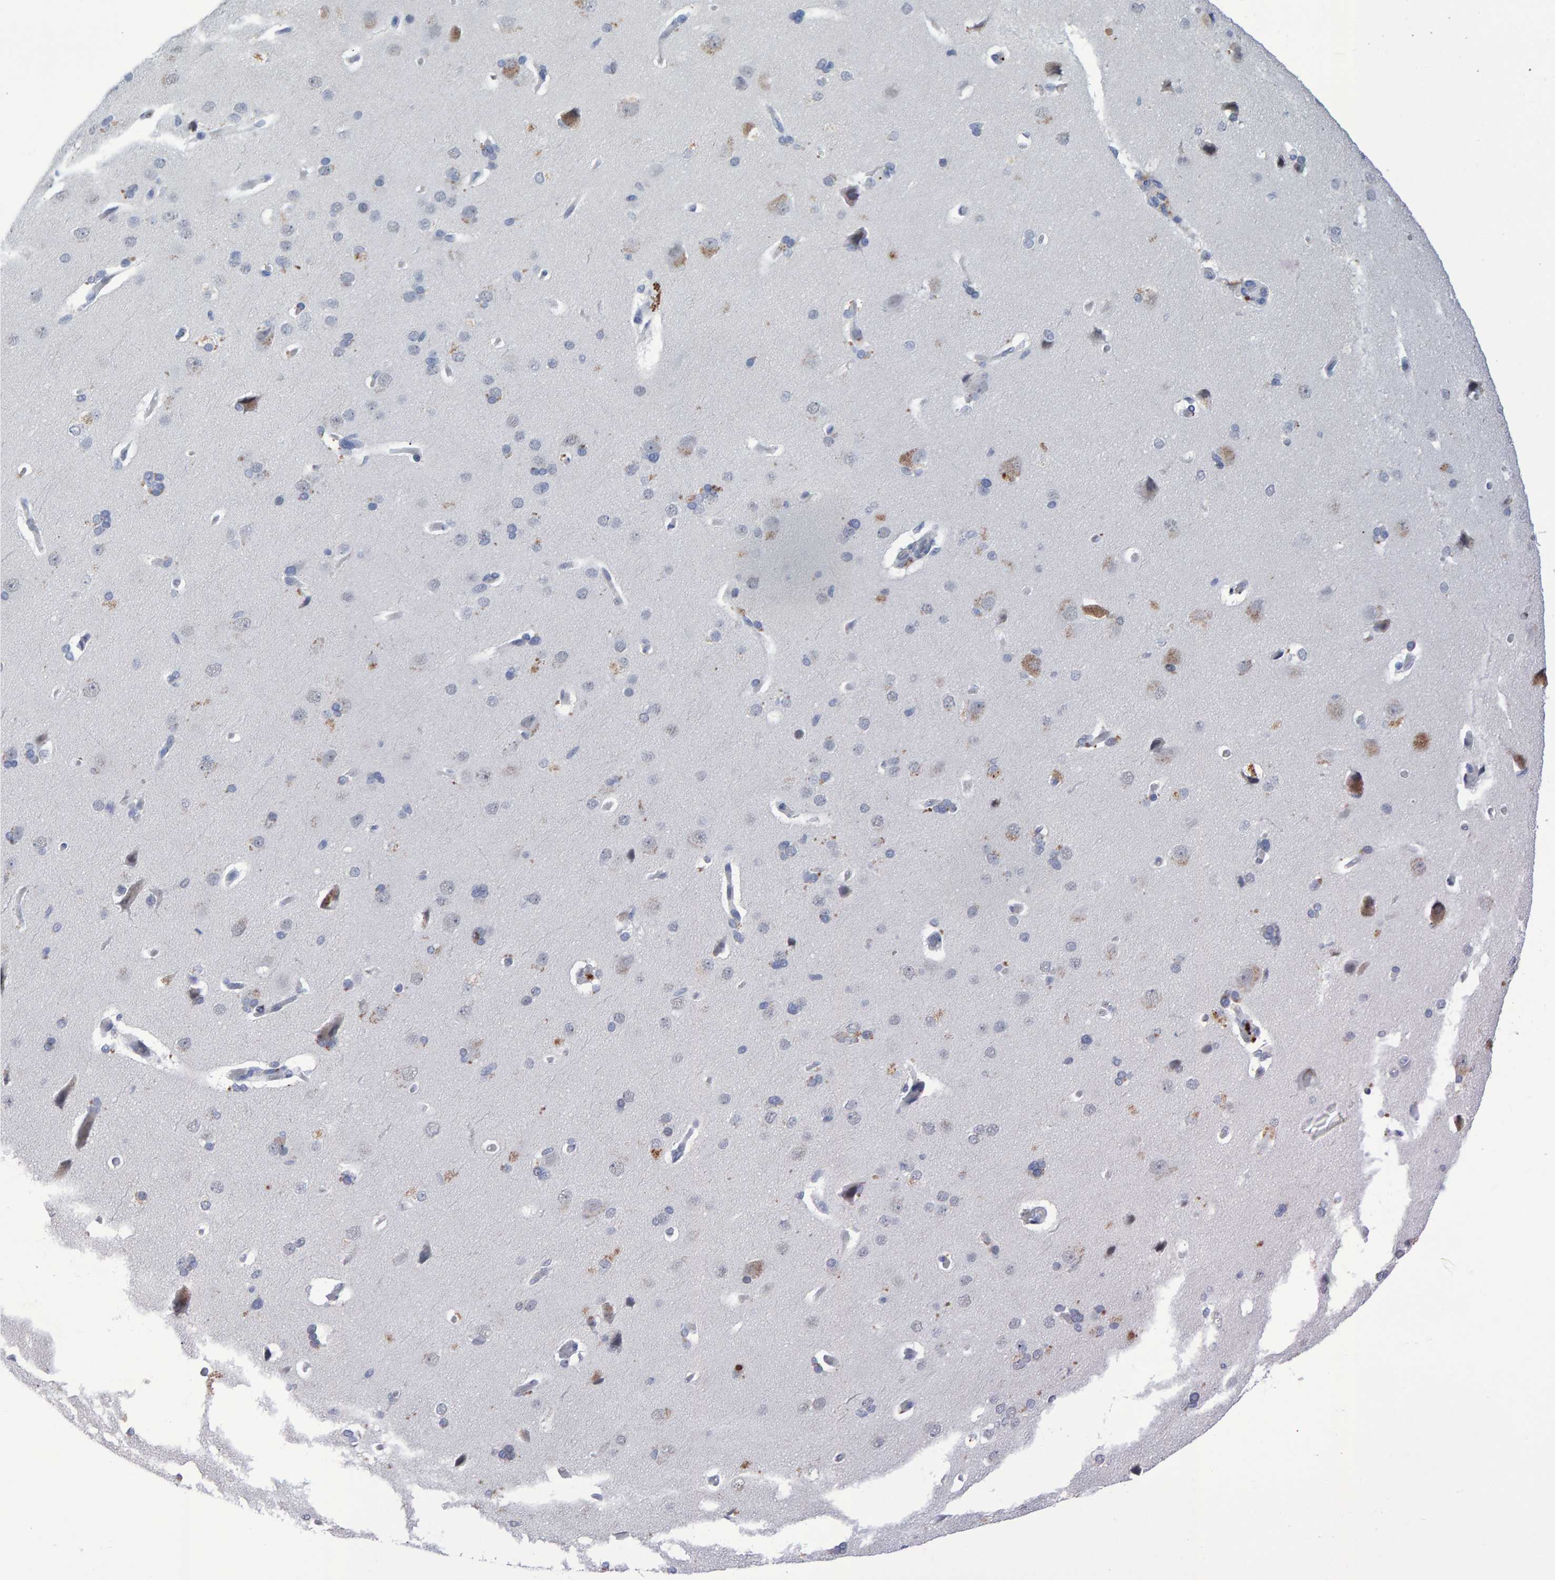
{"staining": {"intensity": "negative", "quantity": "none", "location": "none"}, "tissue": "cerebral cortex", "cell_type": "Endothelial cells", "image_type": "normal", "snomed": [{"axis": "morphology", "description": "Normal tissue, NOS"}, {"axis": "topography", "description": "Cerebral cortex"}], "caption": "Endothelial cells are negative for brown protein staining in normal cerebral cortex. (DAB immunohistochemistry (IHC) with hematoxylin counter stain).", "gene": "PROCA1", "patient": {"sex": "male", "age": 62}}